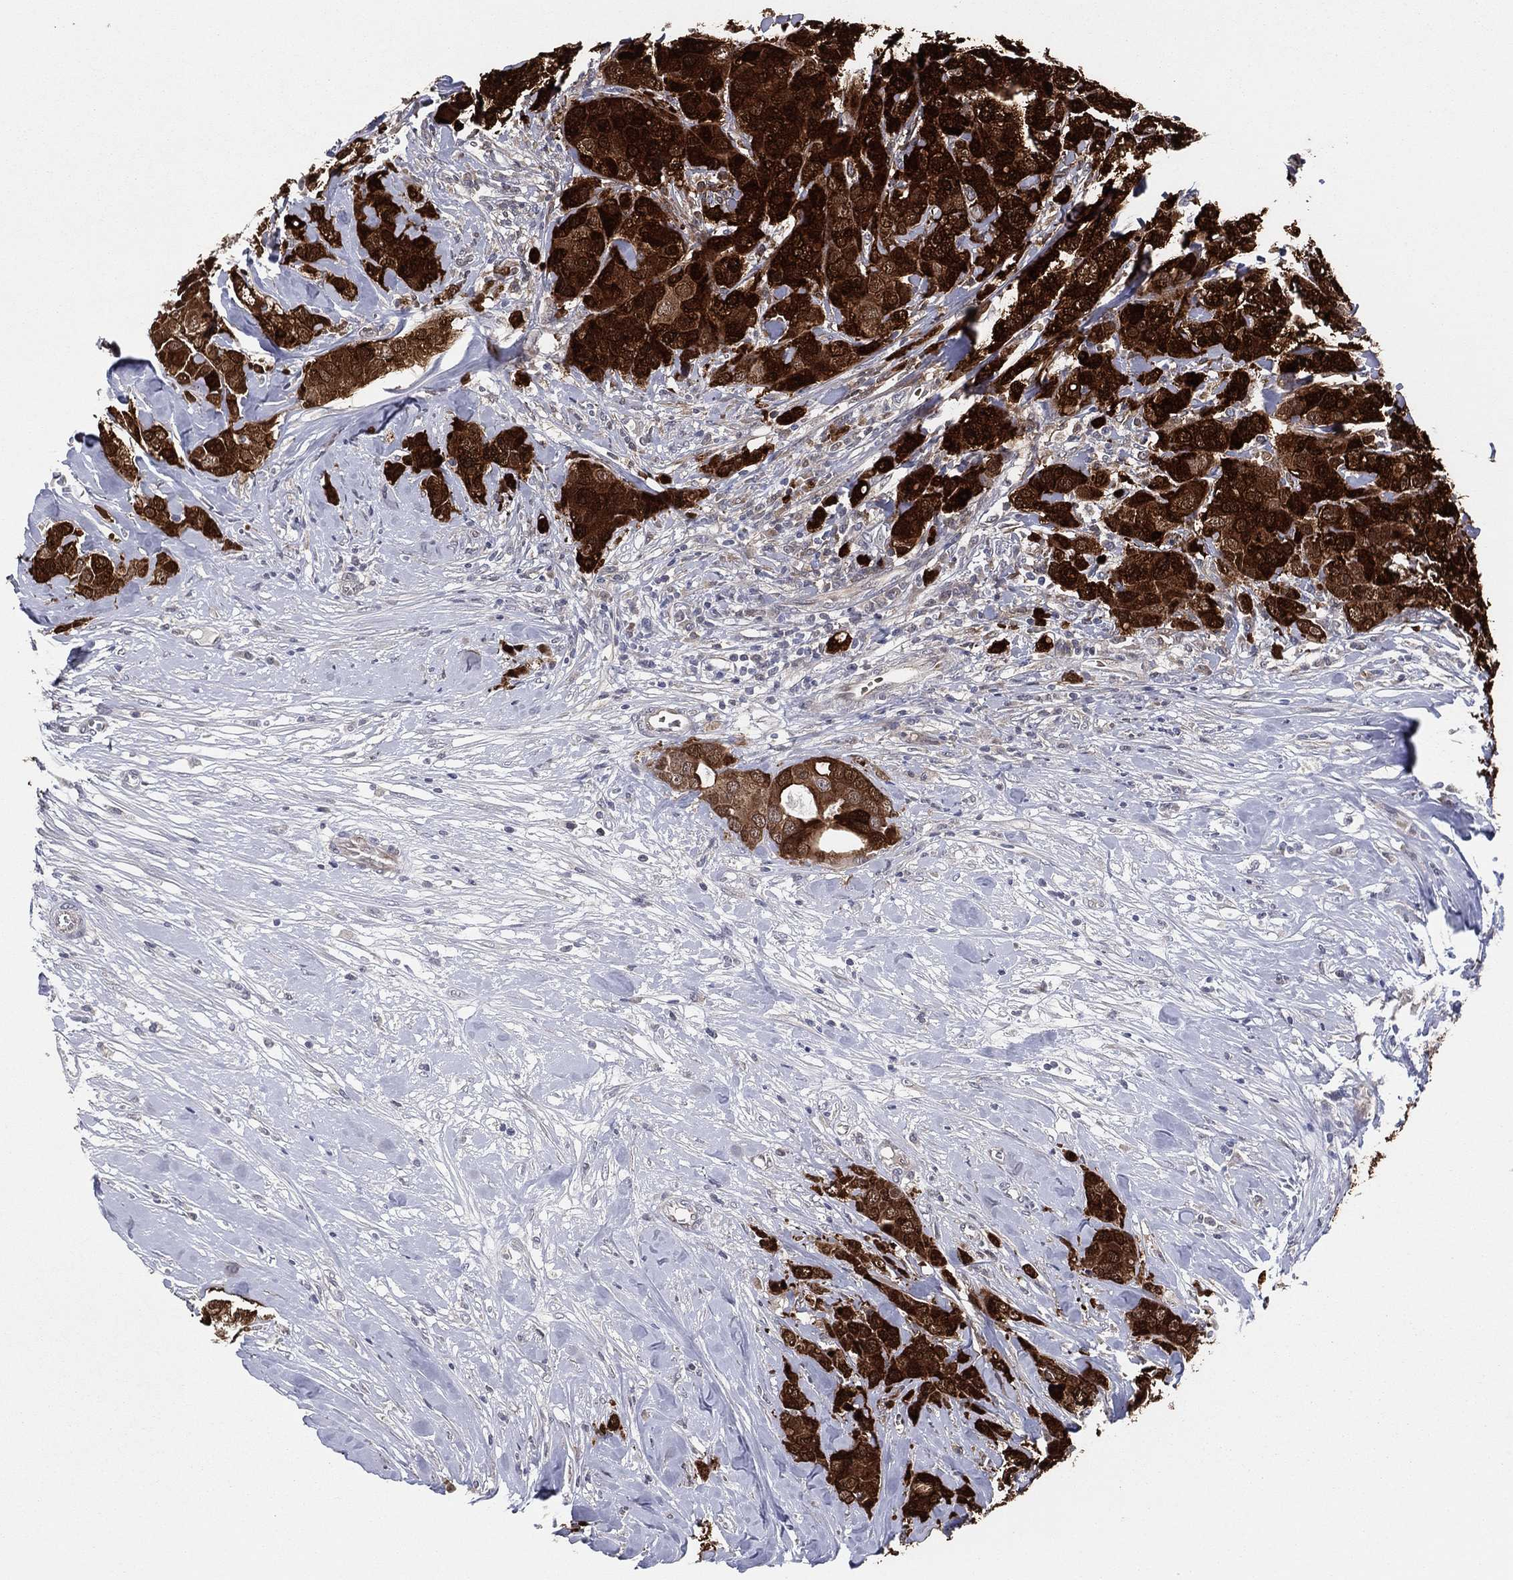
{"staining": {"intensity": "strong", "quantity": ">75%", "location": "cytoplasmic/membranous,nuclear"}, "tissue": "breast cancer", "cell_type": "Tumor cells", "image_type": "cancer", "snomed": [{"axis": "morphology", "description": "Duct carcinoma"}, {"axis": "topography", "description": "Breast"}], "caption": "Strong cytoplasmic/membranous and nuclear protein positivity is identified in approximately >75% of tumor cells in breast cancer. Using DAB (3,3'-diaminobenzidine) (brown) and hematoxylin (blue) stains, captured at high magnification using brightfield microscopy.", "gene": "SNCG", "patient": {"sex": "female", "age": 43}}